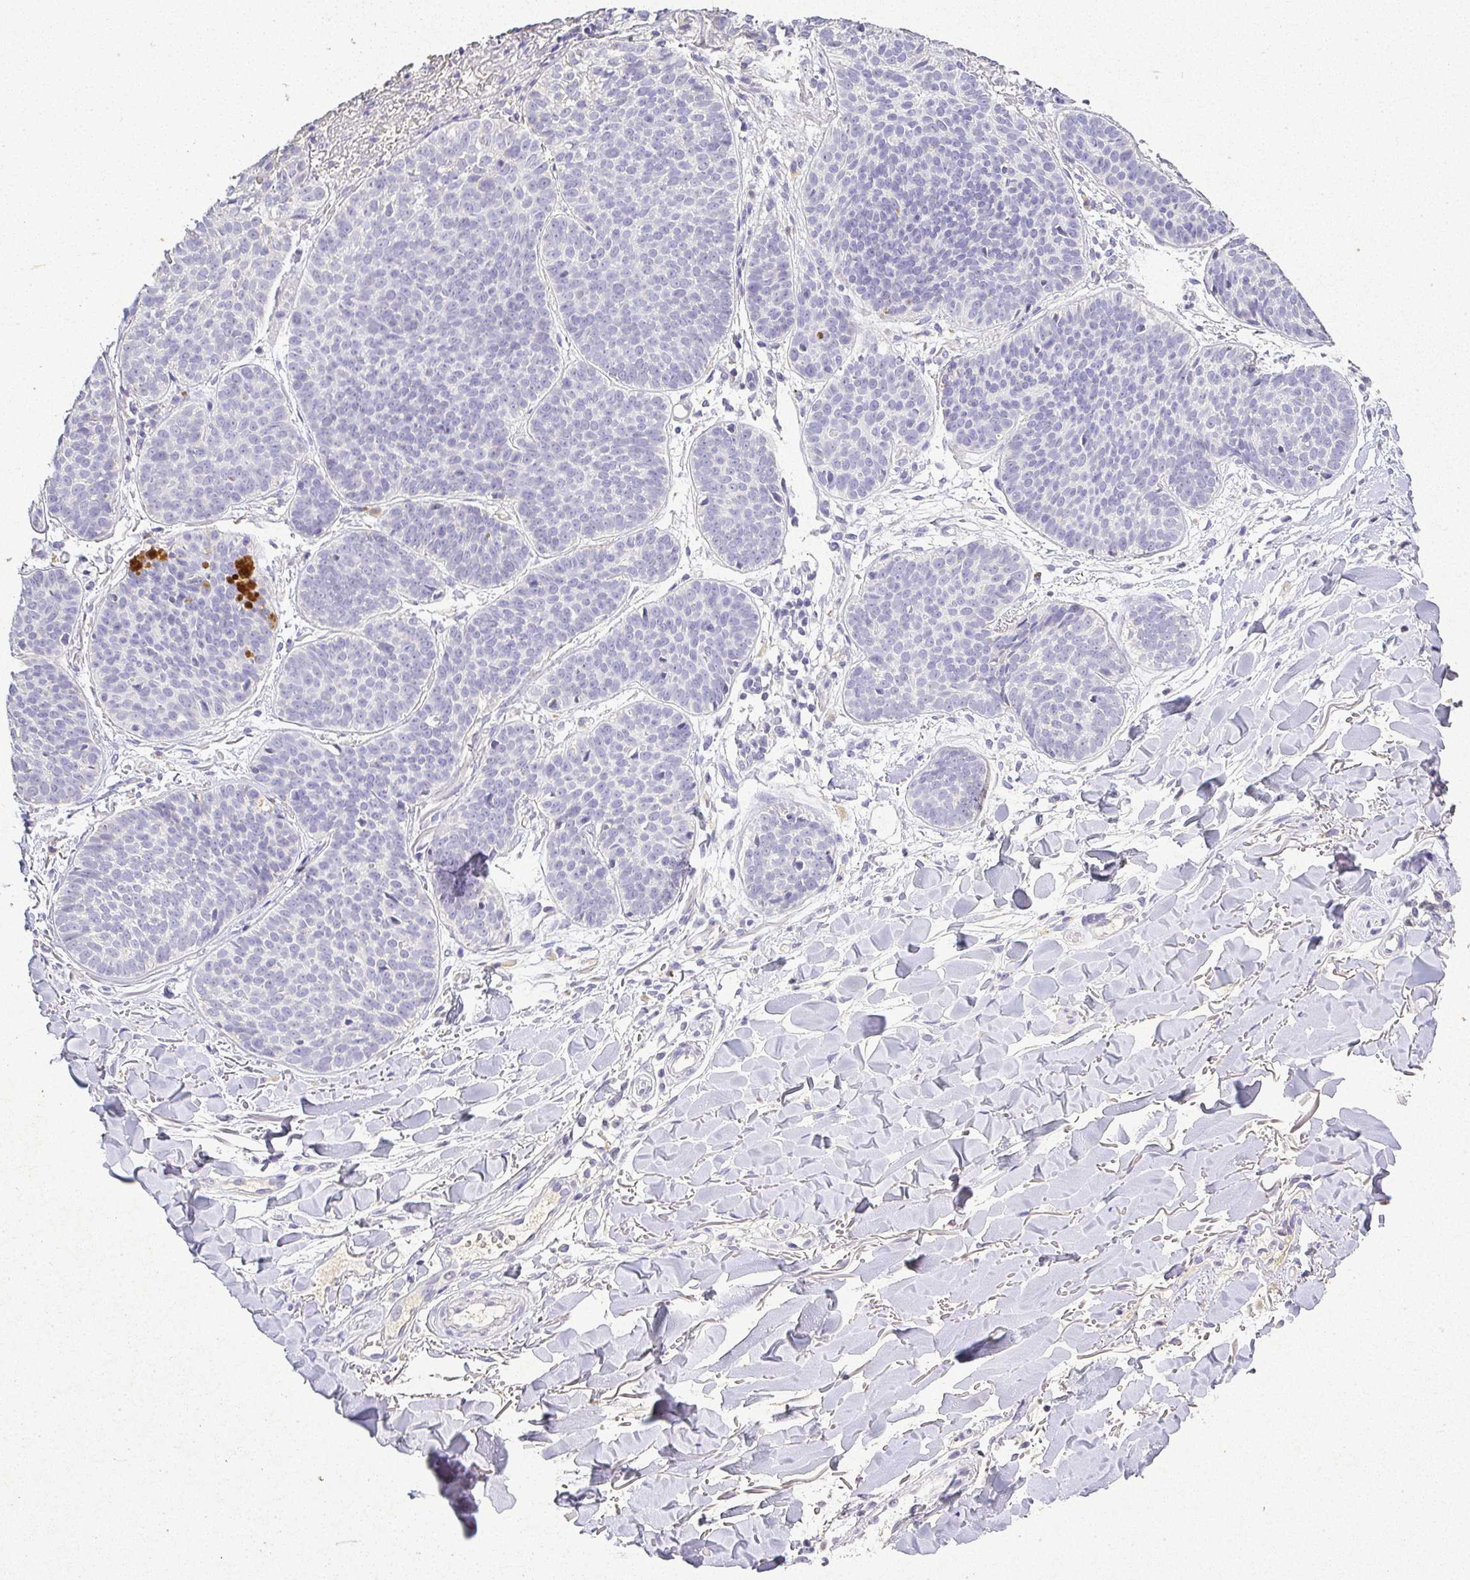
{"staining": {"intensity": "negative", "quantity": "none", "location": "none"}, "tissue": "skin cancer", "cell_type": "Tumor cells", "image_type": "cancer", "snomed": [{"axis": "morphology", "description": "Basal cell carcinoma"}, {"axis": "topography", "description": "Skin"}, {"axis": "topography", "description": "Skin of neck"}, {"axis": "topography", "description": "Skin of shoulder"}, {"axis": "topography", "description": "Skin of back"}], "caption": "Tumor cells show no significant staining in skin cancer (basal cell carcinoma). (Brightfield microscopy of DAB (3,3'-diaminobenzidine) immunohistochemistry at high magnification).", "gene": "RPS2", "patient": {"sex": "male", "age": 80}}